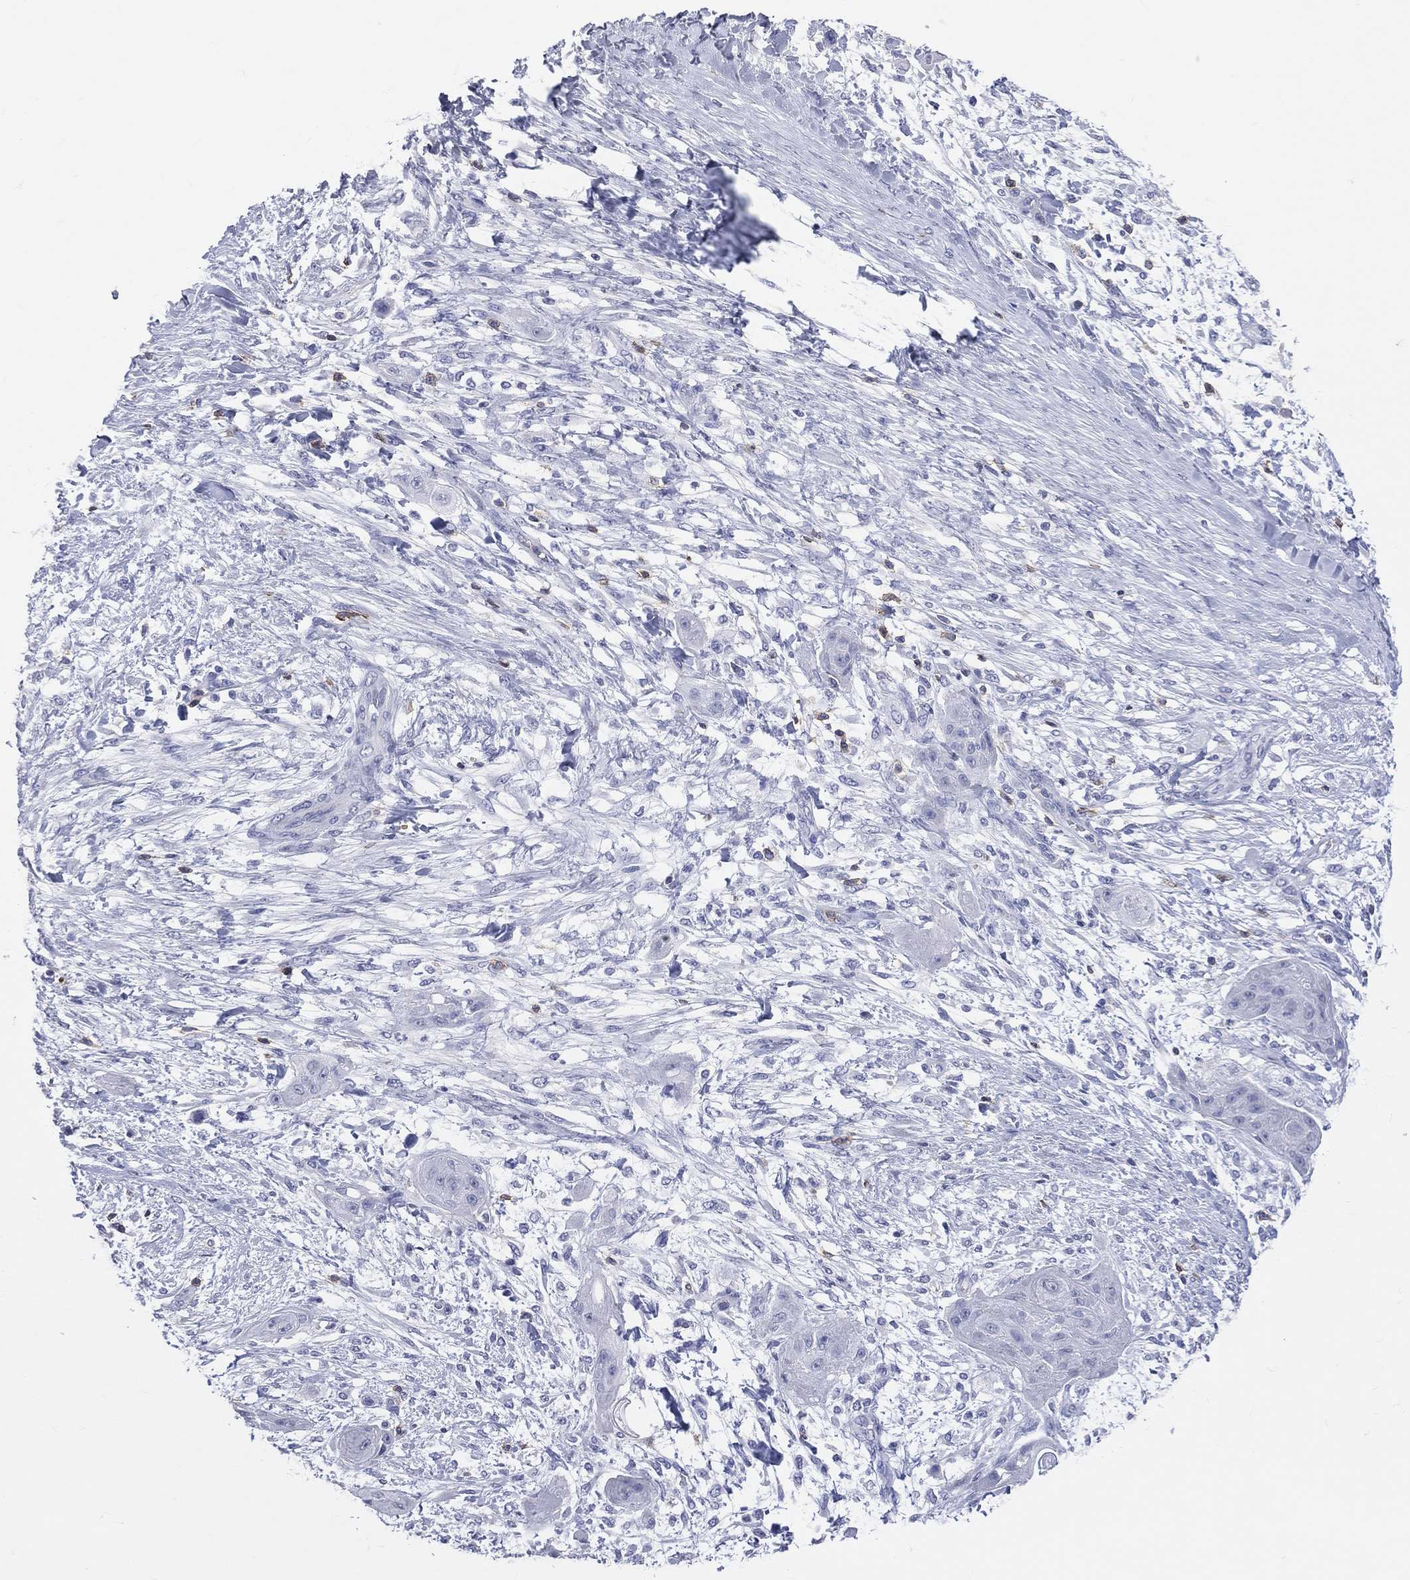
{"staining": {"intensity": "negative", "quantity": "none", "location": "none"}, "tissue": "skin cancer", "cell_type": "Tumor cells", "image_type": "cancer", "snomed": [{"axis": "morphology", "description": "Squamous cell carcinoma, NOS"}, {"axis": "topography", "description": "Skin"}], "caption": "Tumor cells show no significant expression in squamous cell carcinoma (skin).", "gene": "LAT", "patient": {"sex": "male", "age": 62}}